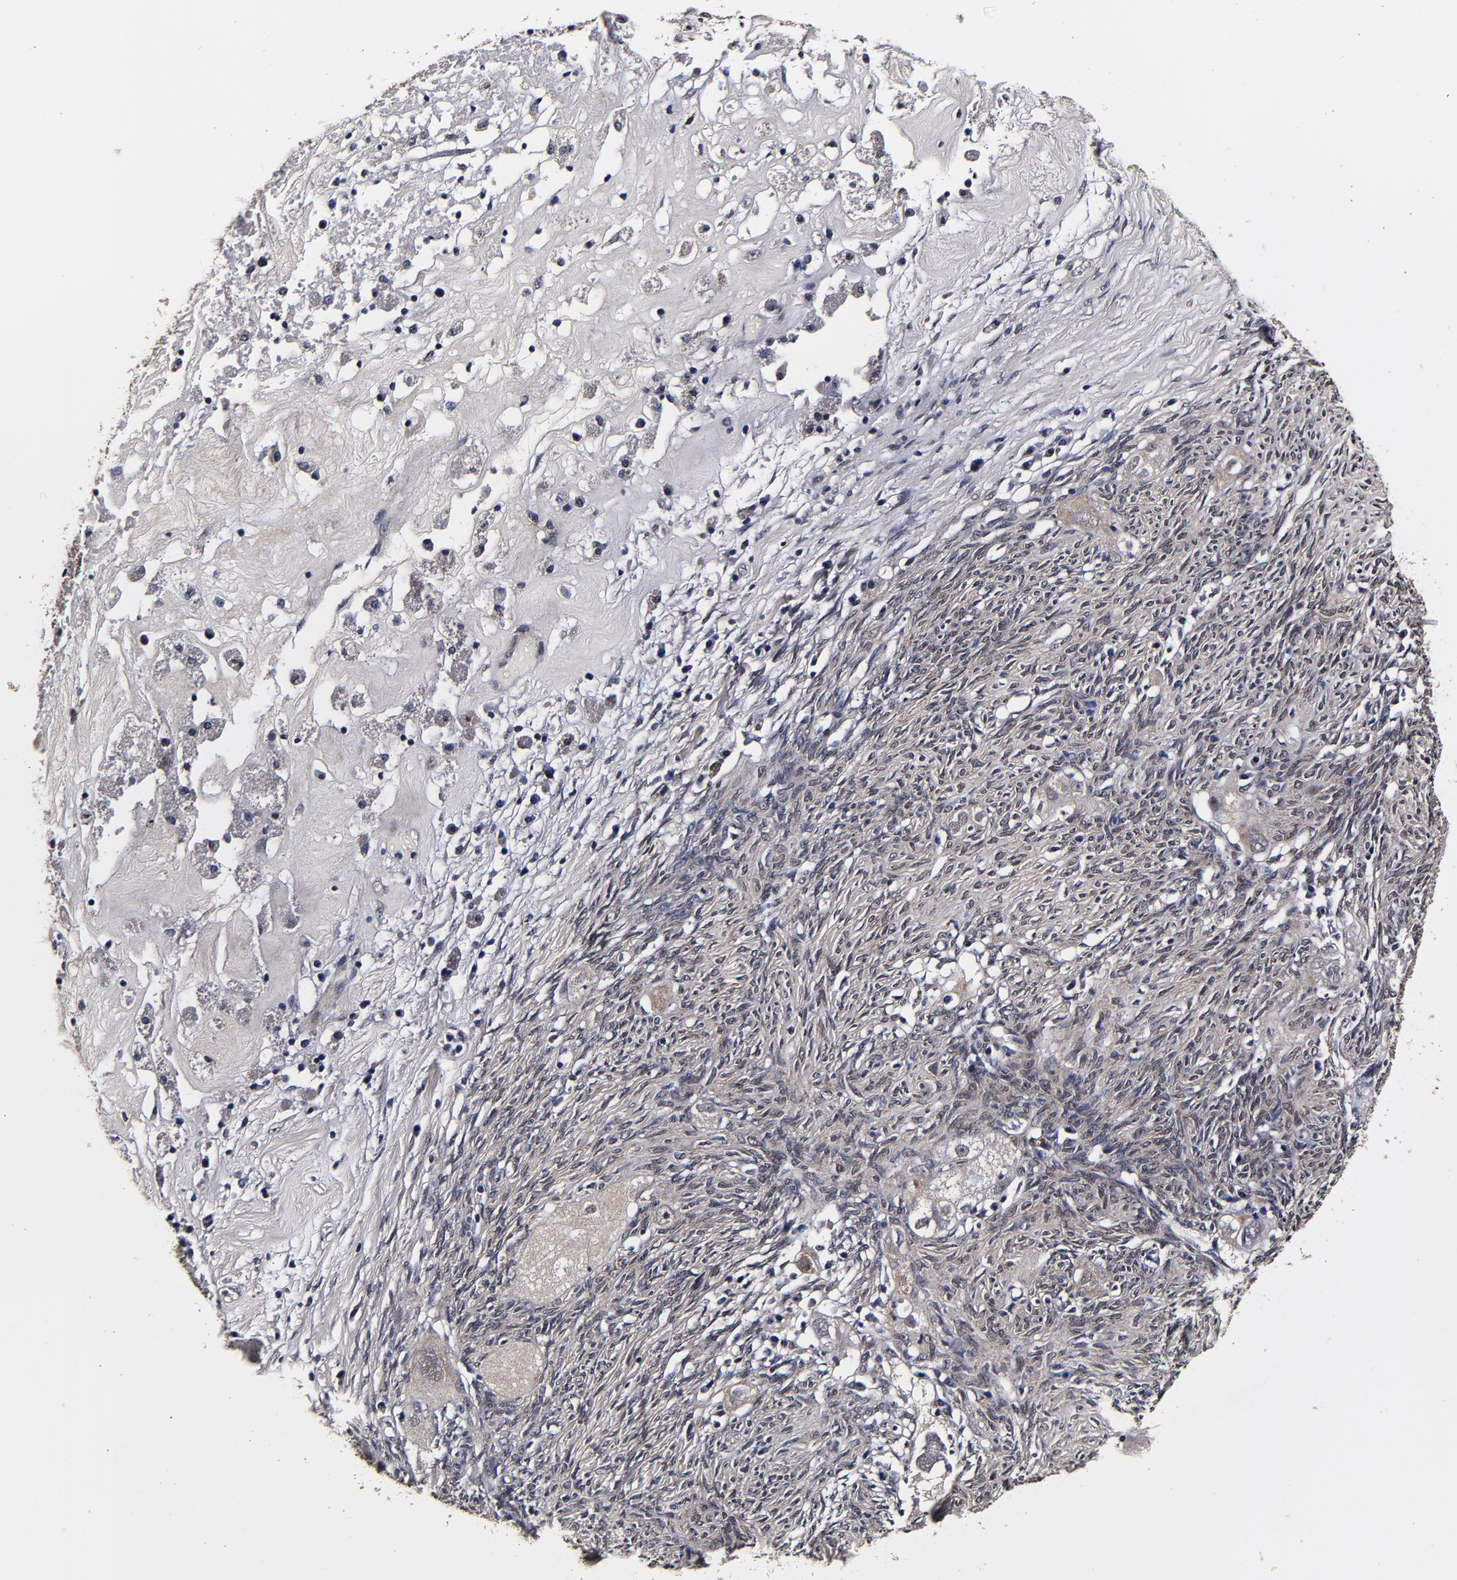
{"staining": {"intensity": "weak", "quantity": ">75%", "location": "cytoplasmic/membranous"}, "tissue": "ovarian cancer", "cell_type": "Tumor cells", "image_type": "cancer", "snomed": [{"axis": "morphology", "description": "Normal tissue, NOS"}, {"axis": "morphology", "description": "Cystadenocarcinoma, serous, NOS"}, {"axis": "topography", "description": "Ovary"}], "caption": "Immunohistochemistry (IHC) staining of ovarian serous cystadenocarcinoma, which exhibits low levels of weak cytoplasmic/membranous staining in about >75% of tumor cells indicating weak cytoplasmic/membranous protein staining. The staining was performed using DAB (brown) for protein detection and nuclei were counterstained in hematoxylin (blue).", "gene": "MMP15", "patient": {"sex": "female", "age": 62}}